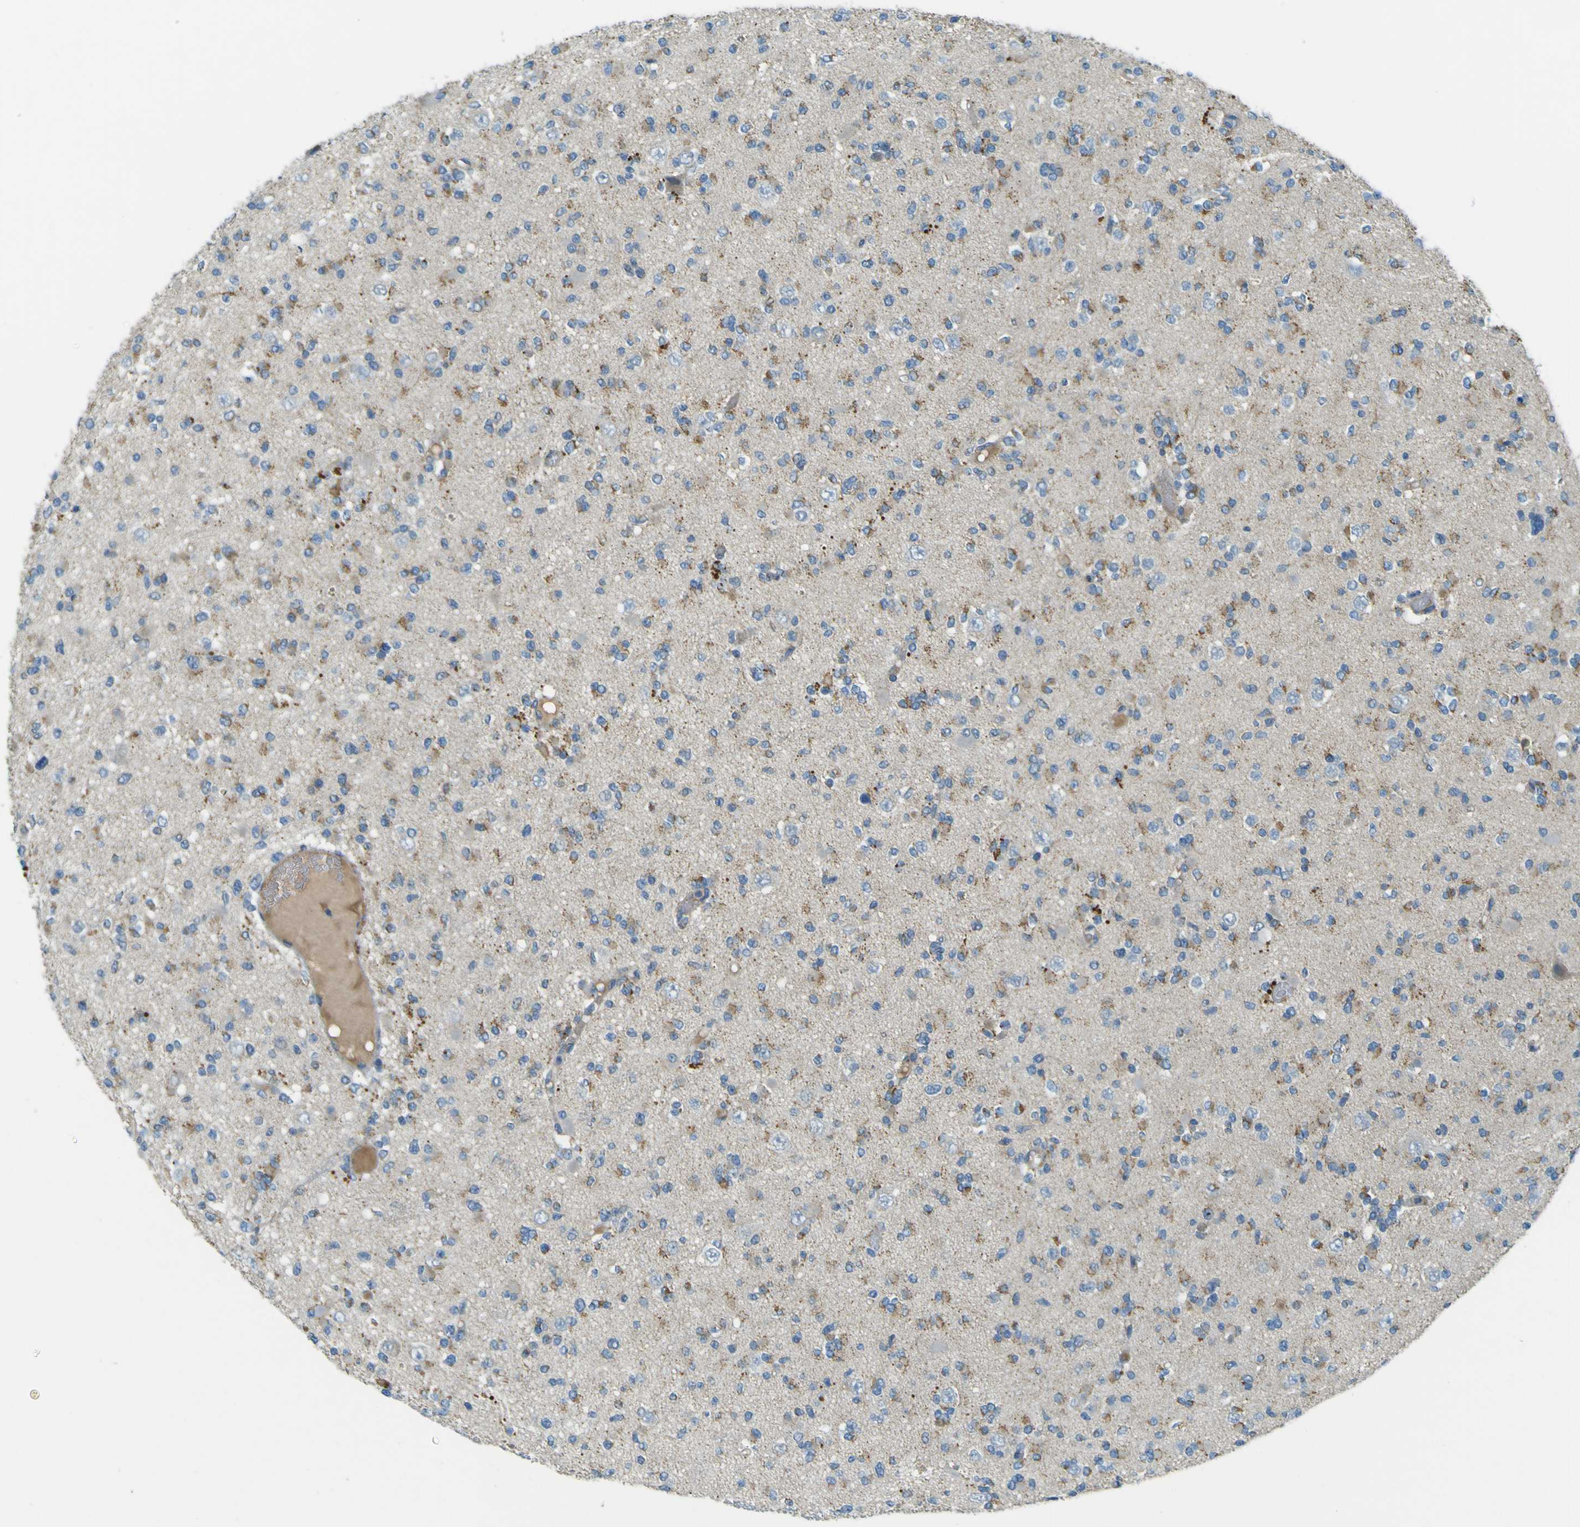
{"staining": {"intensity": "moderate", "quantity": "25%-75%", "location": "cytoplasmic/membranous"}, "tissue": "glioma", "cell_type": "Tumor cells", "image_type": "cancer", "snomed": [{"axis": "morphology", "description": "Glioma, malignant, Low grade"}, {"axis": "topography", "description": "Brain"}], "caption": "Immunohistochemistry of human glioma exhibits medium levels of moderate cytoplasmic/membranous staining in about 25%-75% of tumor cells.", "gene": "FKTN", "patient": {"sex": "female", "age": 22}}